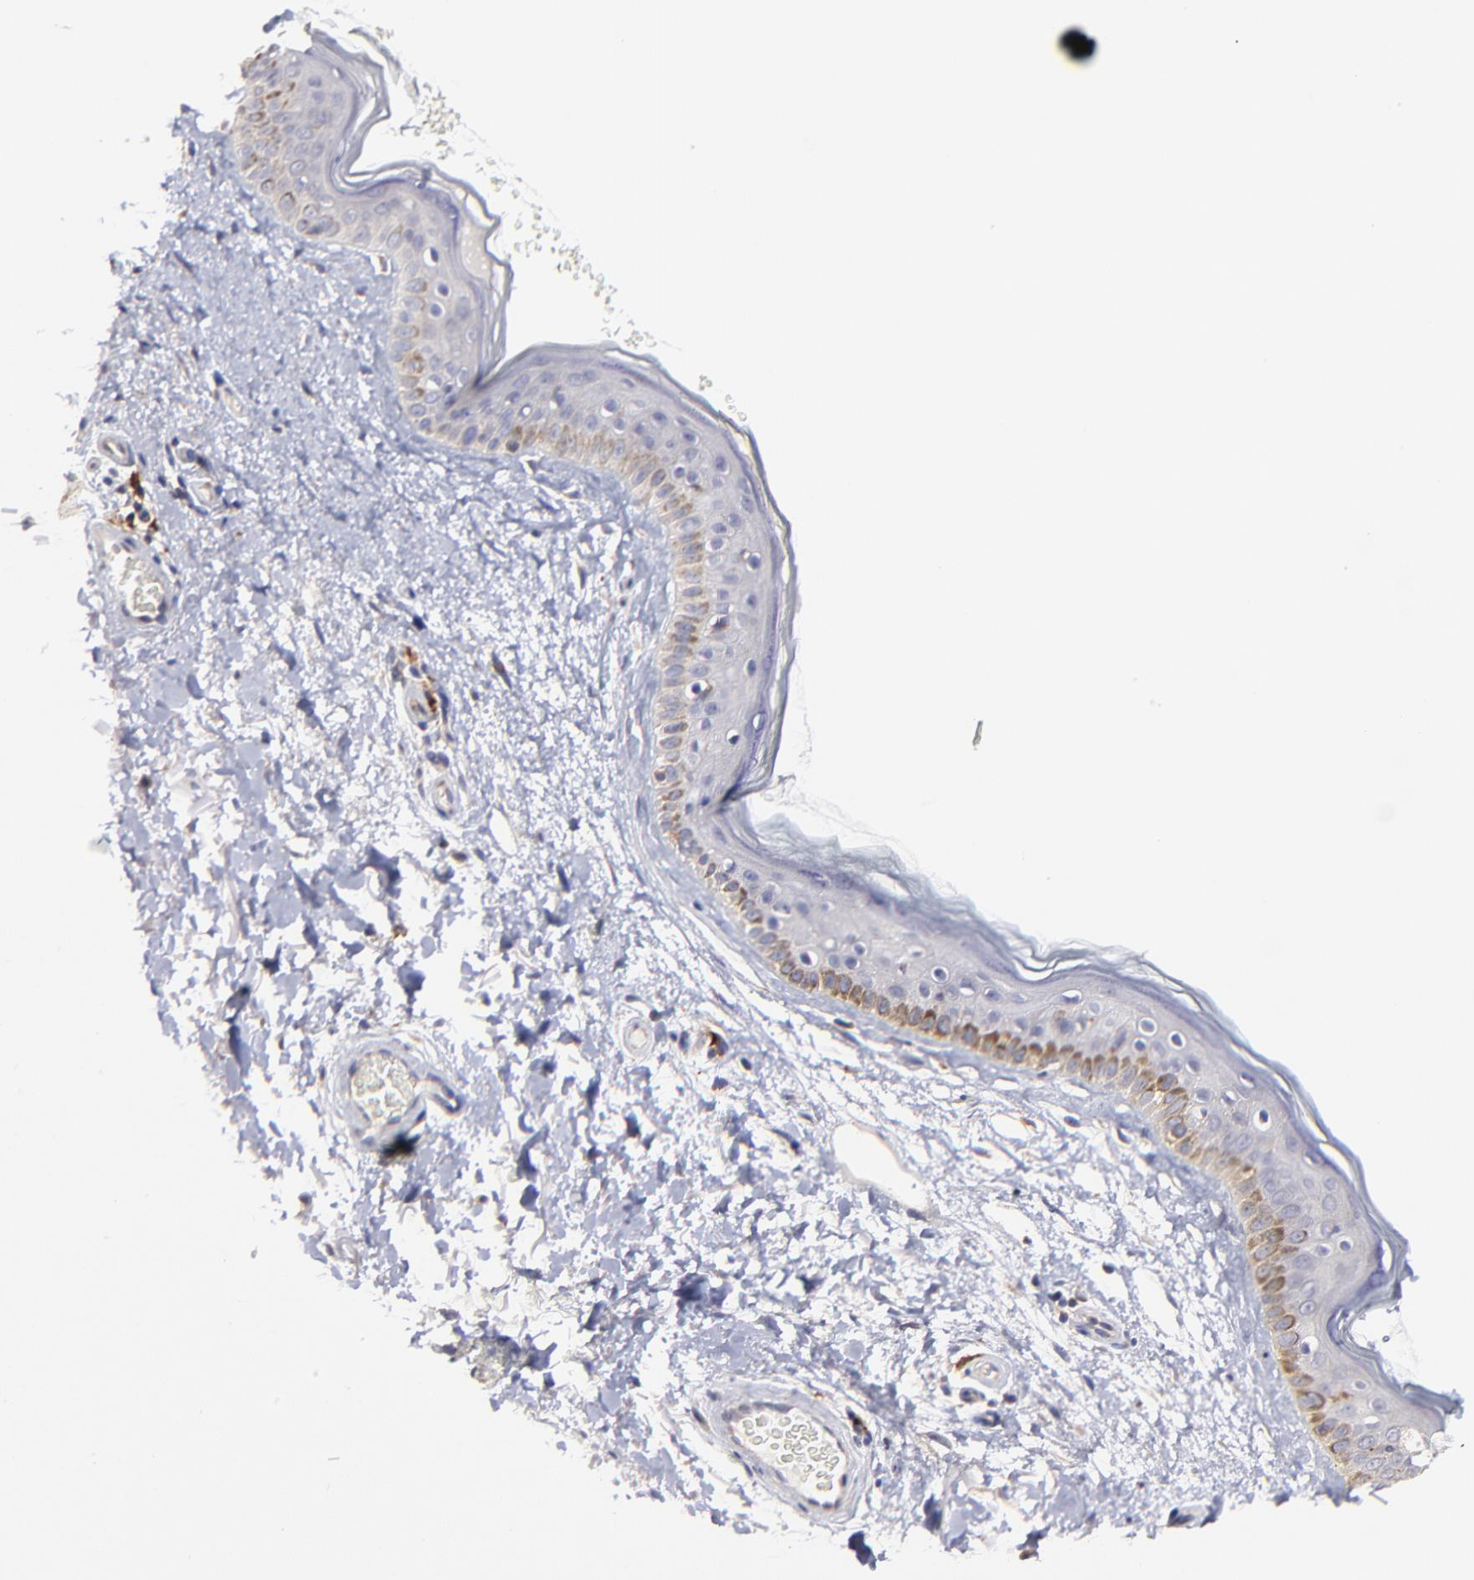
{"staining": {"intensity": "negative", "quantity": "none", "location": "none"}, "tissue": "skin", "cell_type": "Fibroblasts", "image_type": "normal", "snomed": [{"axis": "morphology", "description": "Normal tissue, NOS"}, {"axis": "topography", "description": "Skin"}], "caption": "DAB (3,3'-diaminobenzidine) immunohistochemical staining of benign human skin reveals no significant staining in fibroblasts.", "gene": "GCSAM", "patient": {"sex": "male", "age": 63}}